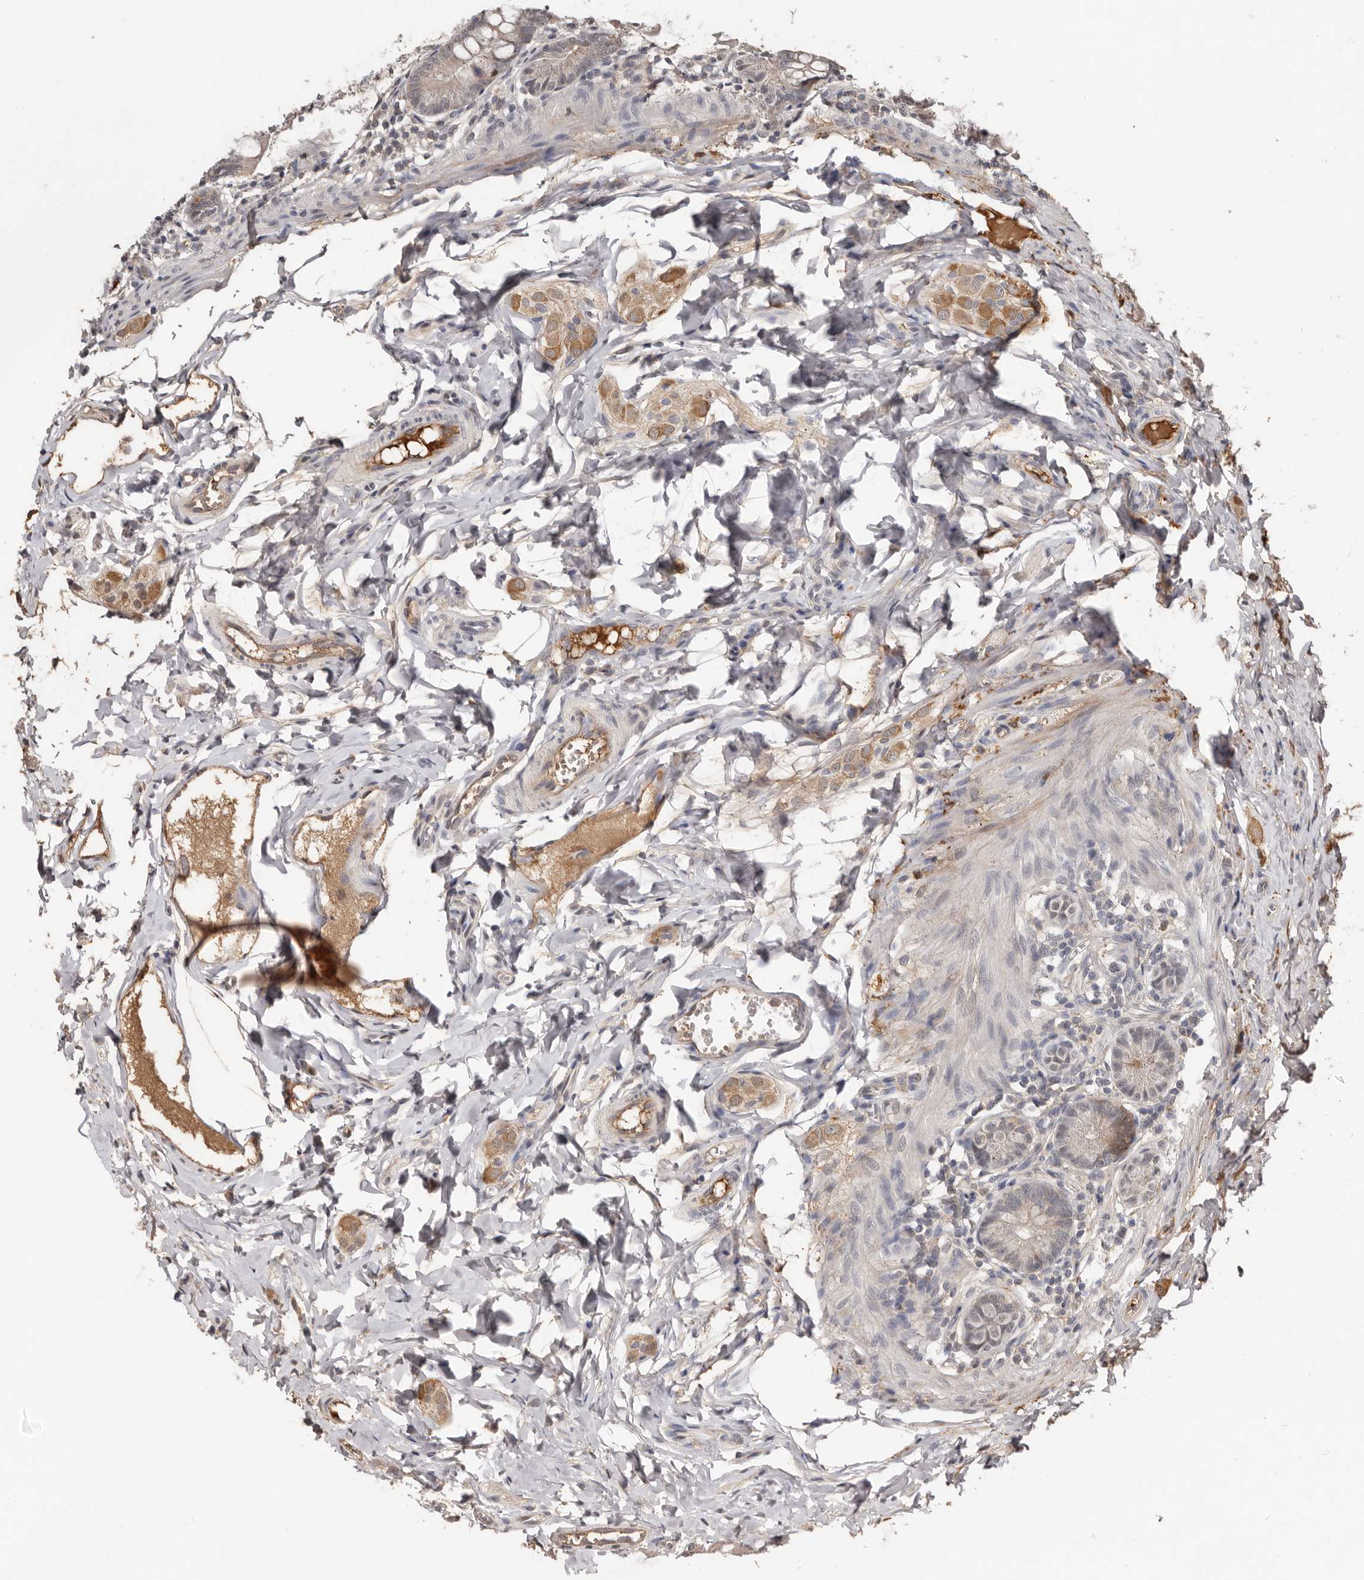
{"staining": {"intensity": "weak", "quantity": "<25%", "location": "cytoplasmic/membranous"}, "tissue": "small intestine", "cell_type": "Glandular cells", "image_type": "normal", "snomed": [{"axis": "morphology", "description": "Normal tissue, NOS"}, {"axis": "topography", "description": "Small intestine"}], "caption": "Human small intestine stained for a protein using IHC displays no positivity in glandular cells.", "gene": "LRGUK", "patient": {"sex": "male", "age": 7}}